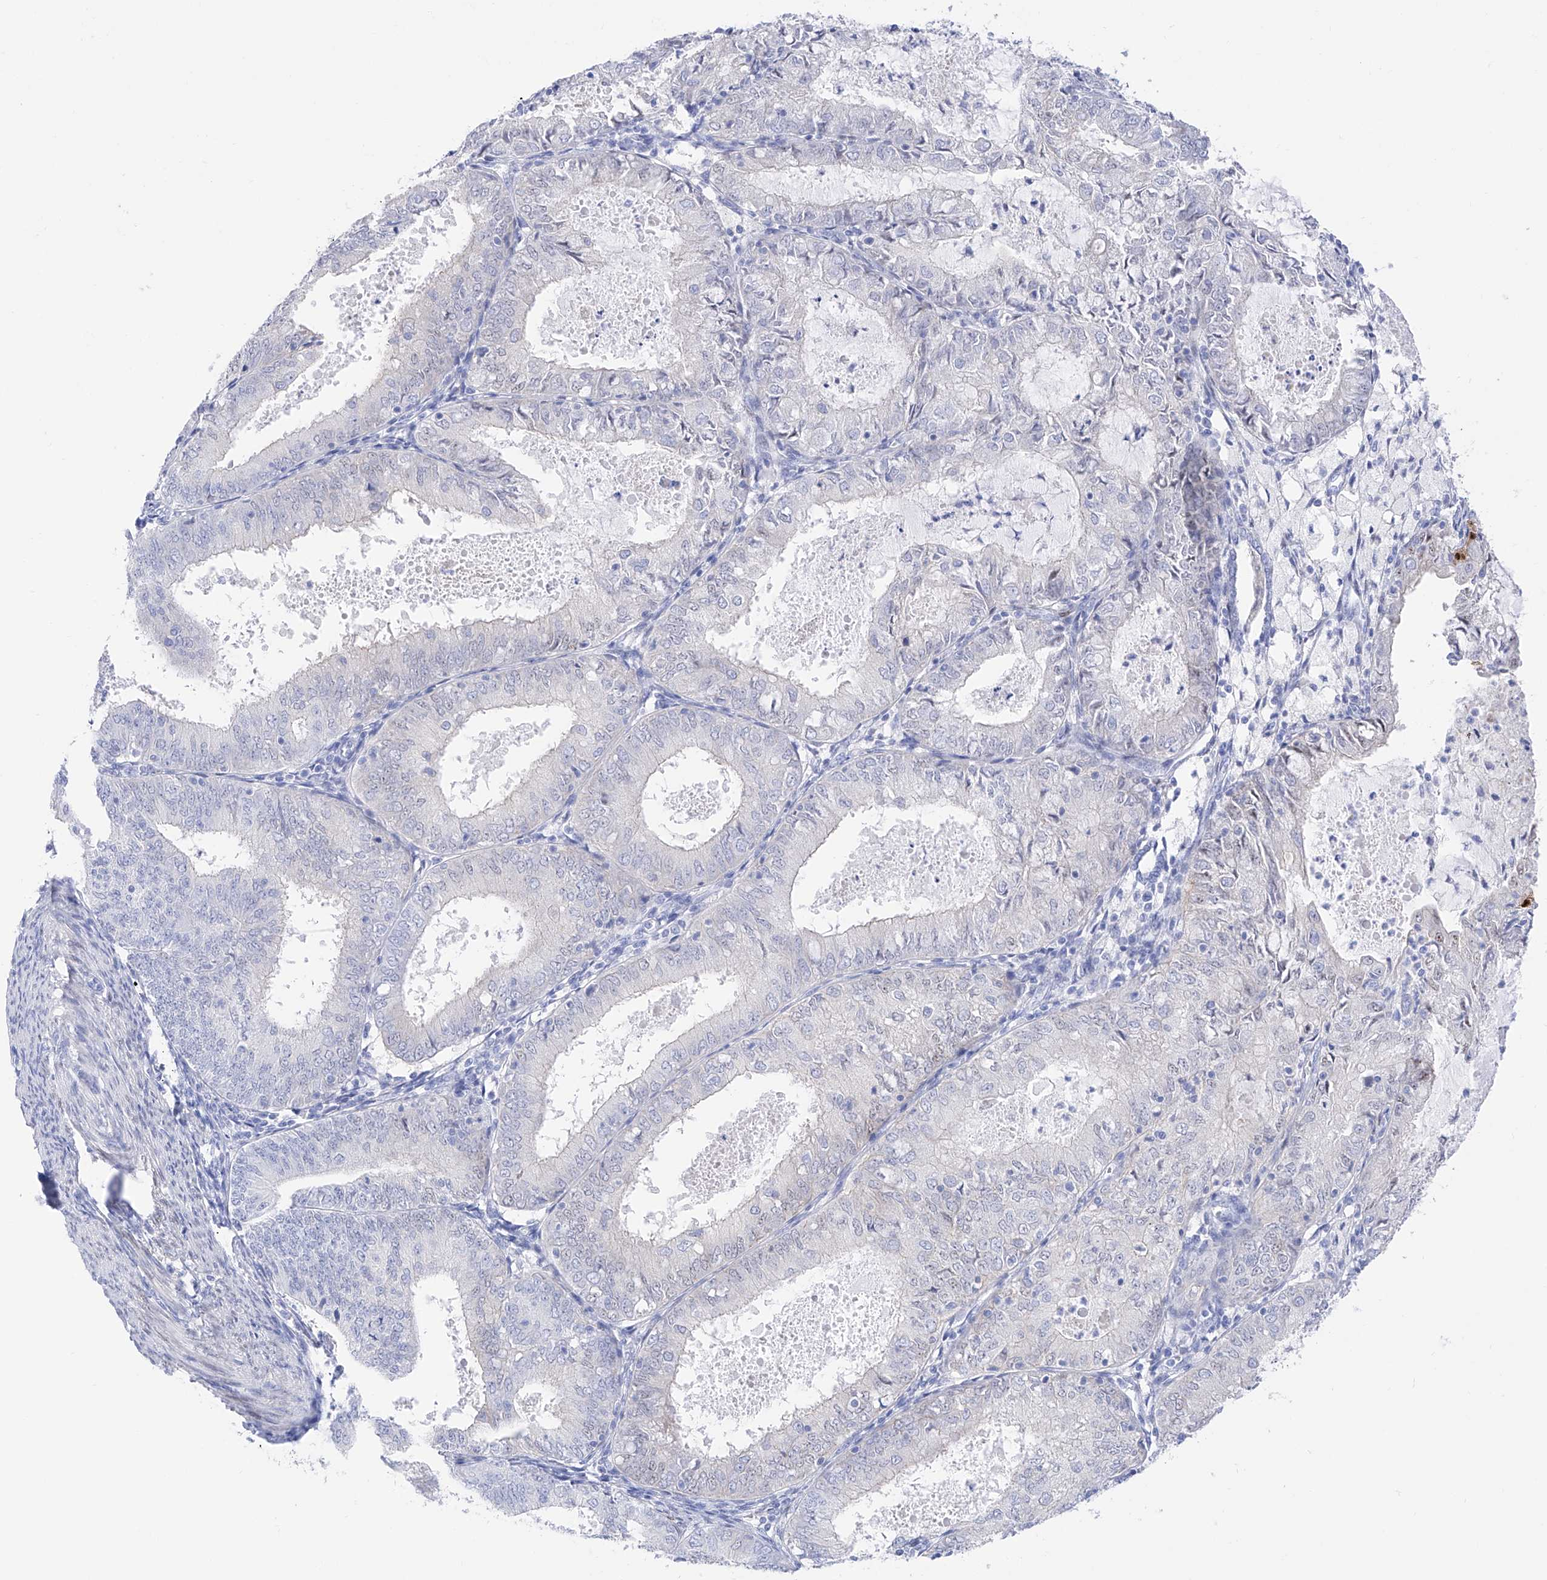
{"staining": {"intensity": "negative", "quantity": "none", "location": "none"}, "tissue": "endometrial cancer", "cell_type": "Tumor cells", "image_type": "cancer", "snomed": [{"axis": "morphology", "description": "Adenocarcinoma, NOS"}, {"axis": "topography", "description": "Endometrium"}], "caption": "High magnification brightfield microscopy of adenocarcinoma (endometrial) stained with DAB (brown) and counterstained with hematoxylin (blue): tumor cells show no significant staining. Brightfield microscopy of IHC stained with DAB (3,3'-diaminobenzidine) (brown) and hematoxylin (blue), captured at high magnification.", "gene": "TRPC7", "patient": {"sex": "female", "age": 57}}